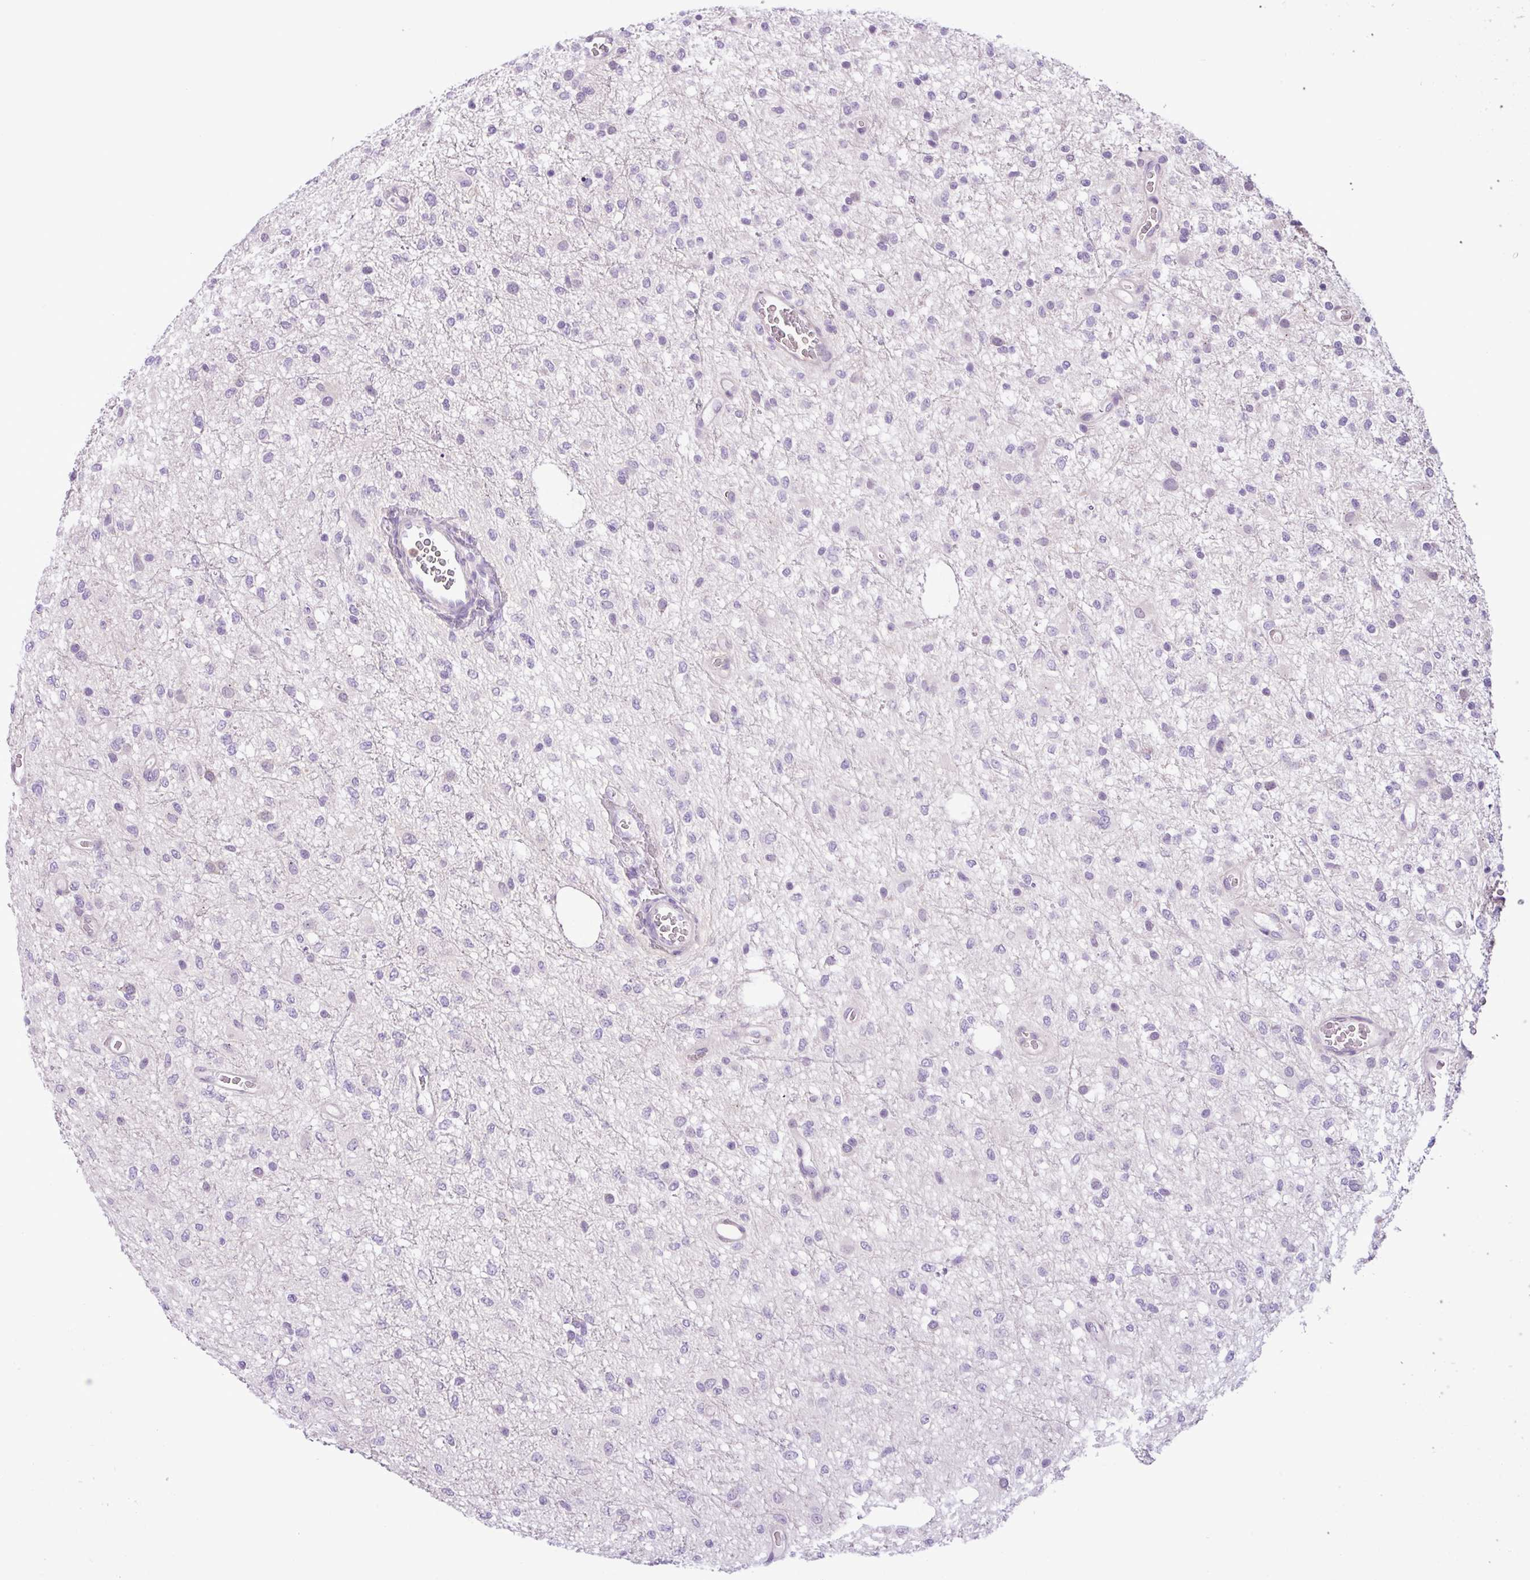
{"staining": {"intensity": "negative", "quantity": "none", "location": "none"}, "tissue": "glioma", "cell_type": "Tumor cells", "image_type": "cancer", "snomed": [{"axis": "morphology", "description": "Glioma, malignant, Low grade"}, {"axis": "topography", "description": "Cerebellum"}], "caption": "This is an immunohistochemistry (IHC) image of human glioma. There is no positivity in tumor cells.", "gene": "TONSL", "patient": {"sex": "female", "age": 5}}